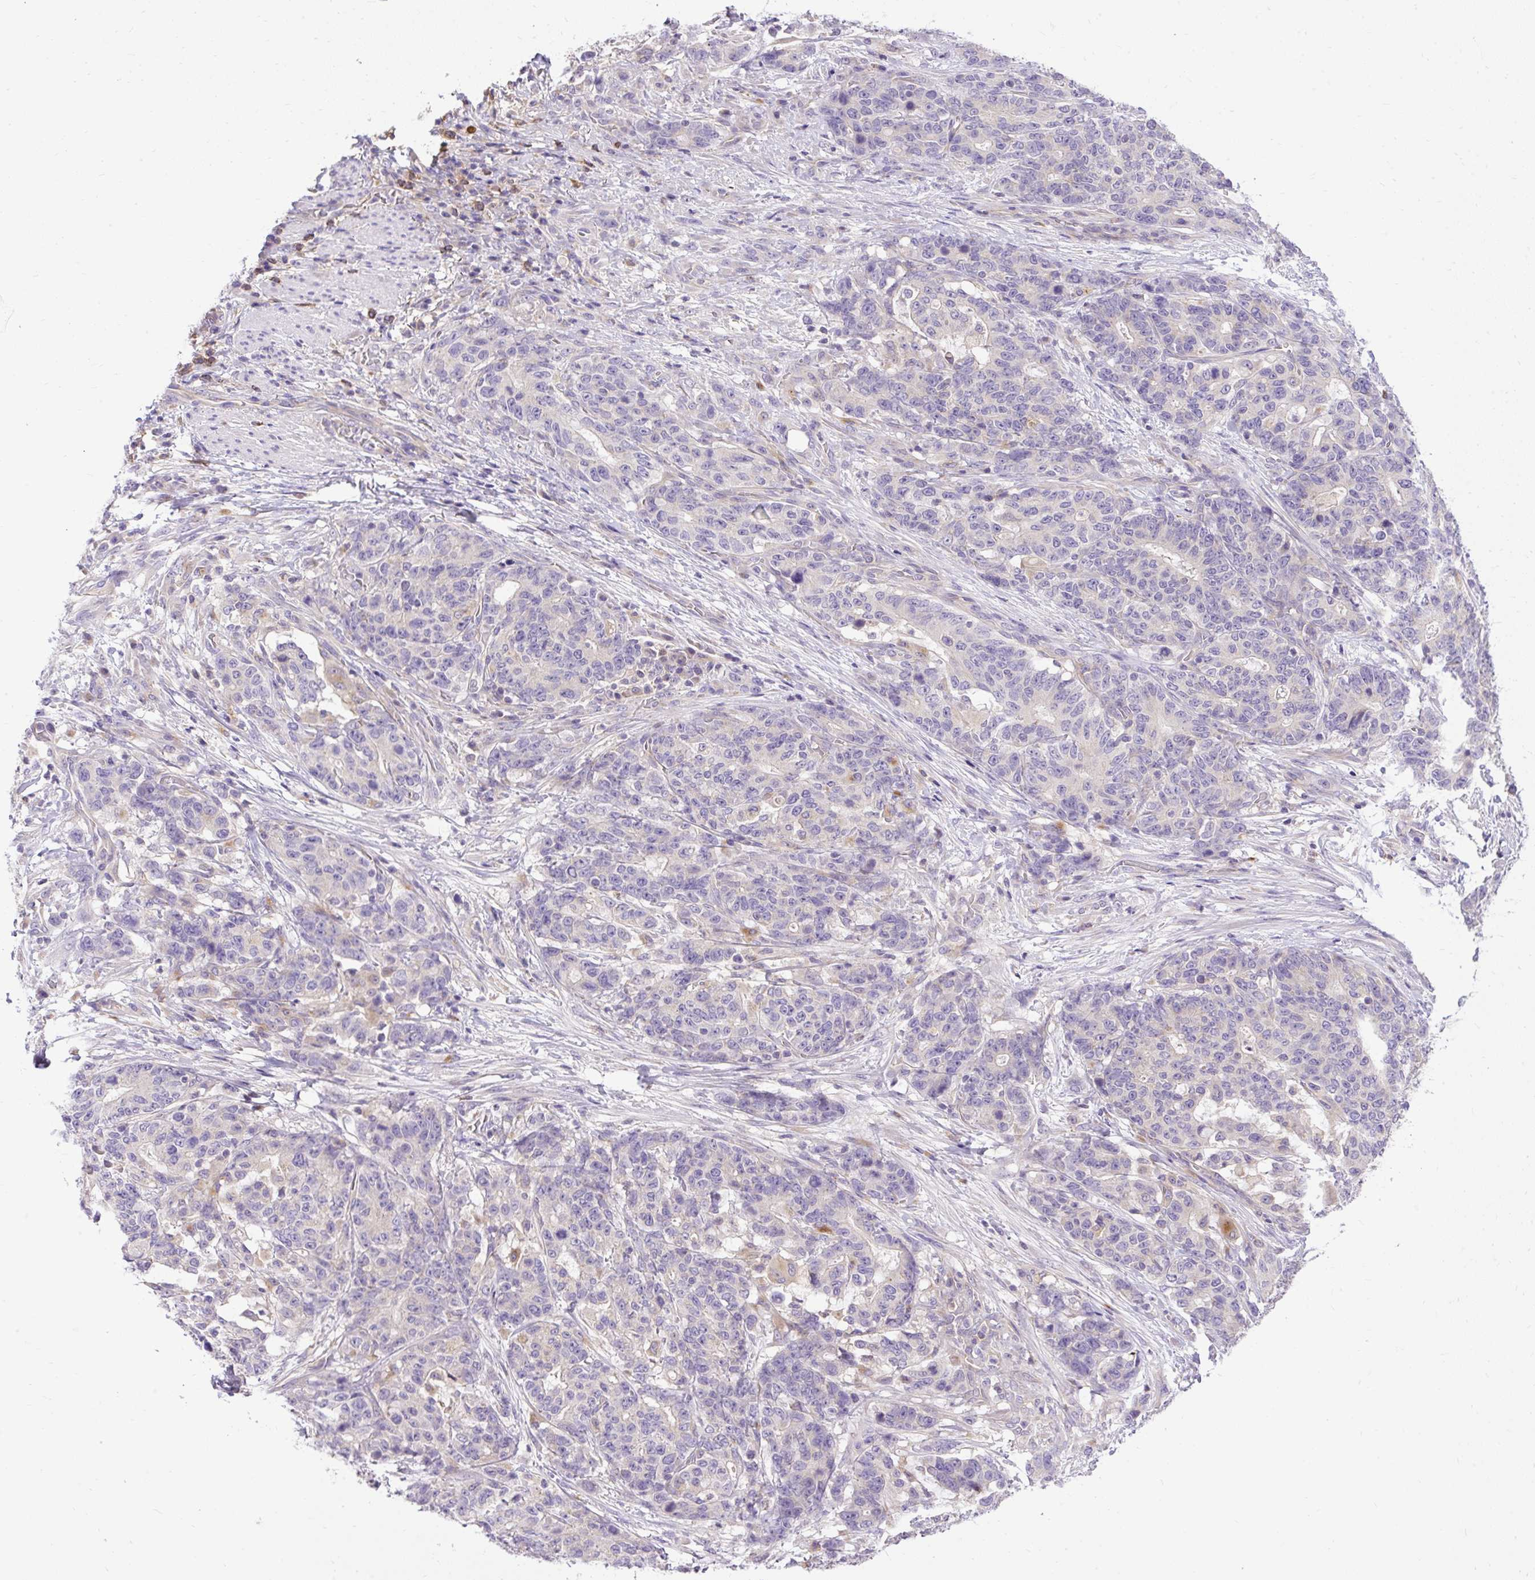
{"staining": {"intensity": "negative", "quantity": "none", "location": "none"}, "tissue": "stomach cancer", "cell_type": "Tumor cells", "image_type": "cancer", "snomed": [{"axis": "morphology", "description": "Normal tissue, NOS"}, {"axis": "morphology", "description": "Adenocarcinoma, NOS"}, {"axis": "topography", "description": "Stomach"}], "caption": "Protein analysis of stomach adenocarcinoma demonstrates no significant expression in tumor cells. The staining is performed using DAB (3,3'-diaminobenzidine) brown chromogen with nuclei counter-stained in using hematoxylin.", "gene": "HEXB", "patient": {"sex": "female", "age": 64}}